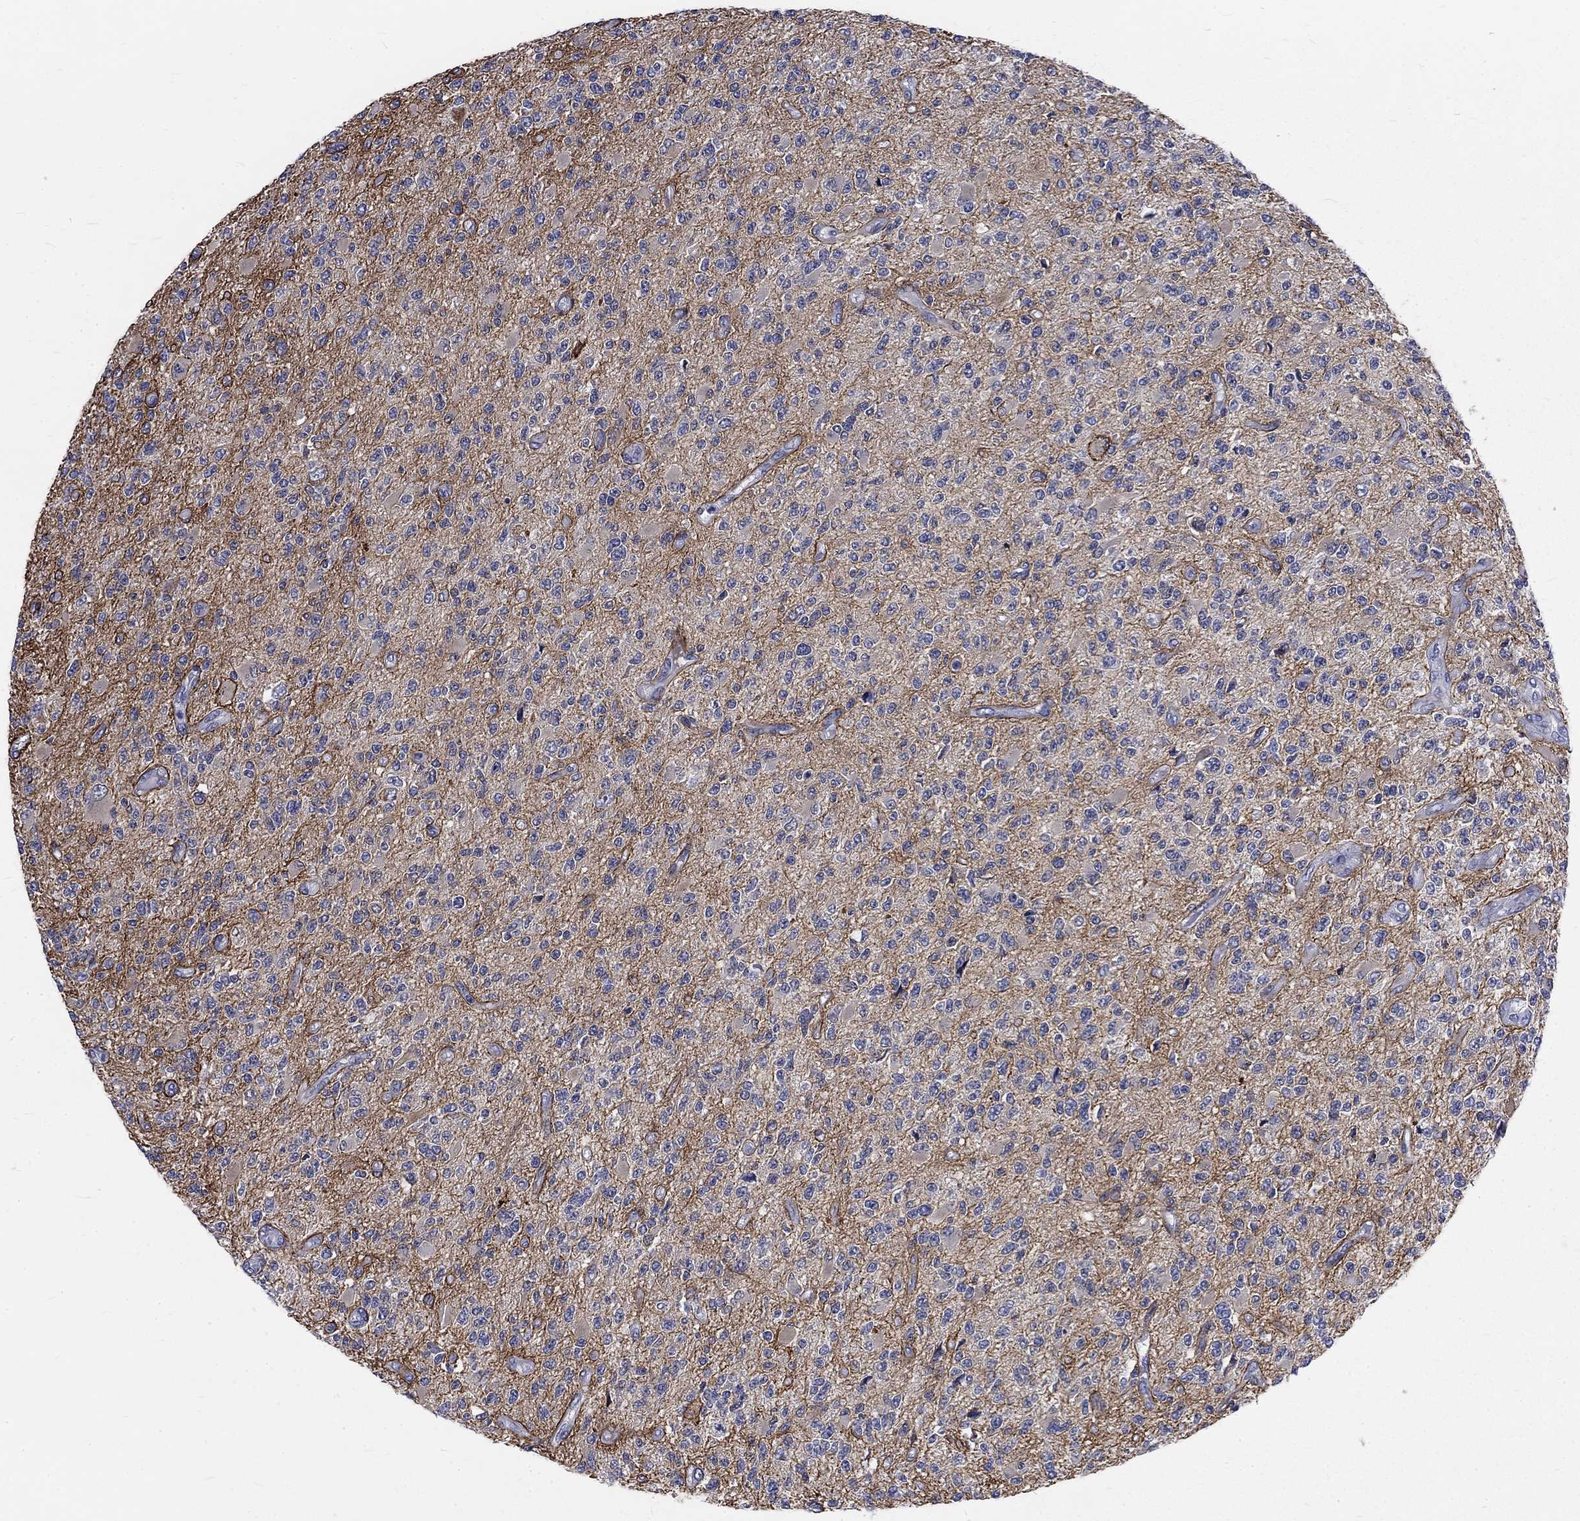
{"staining": {"intensity": "strong", "quantity": "<25%", "location": "cytoplasmic/membranous"}, "tissue": "glioma", "cell_type": "Tumor cells", "image_type": "cancer", "snomed": [{"axis": "morphology", "description": "Glioma, malignant, High grade"}, {"axis": "topography", "description": "Brain"}], "caption": "Protein staining reveals strong cytoplasmic/membranous expression in approximately <25% of tumor cells in high-grade glioma (malignant).", "gene": "PHKA1", "patient": {"sex": "female", "age": 63}}